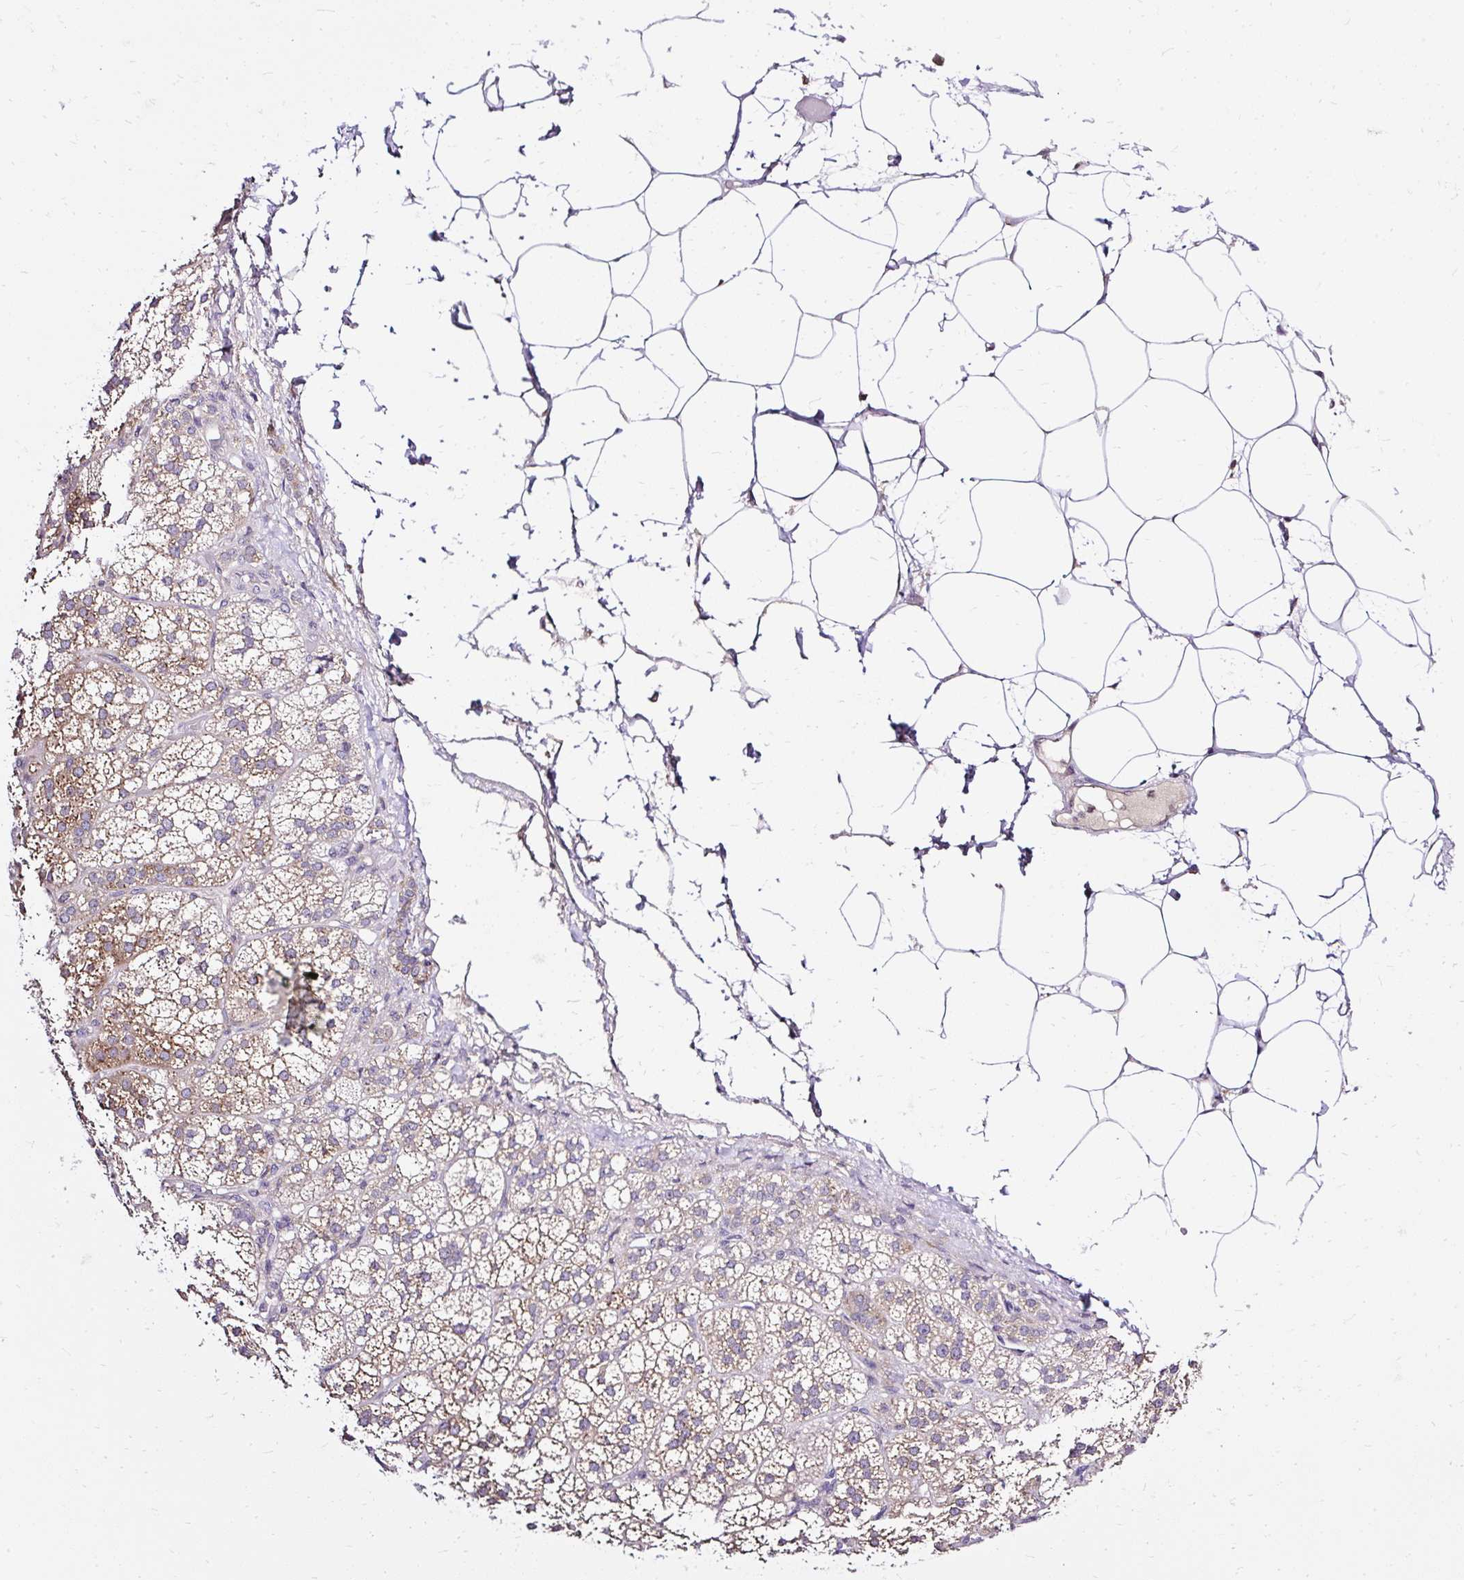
{"staining": {"intensity": "moderate", "quantity": ">75%", "location": "cytoplasmic/membranous"}, "tissue": "adrenal gland", "cell_type": "Glandular cells", "image_type": "normal", "snomed": [{"axis": "morphology", "description": "Normal tissue, NOS"}, {"axis": "topography", "description": "Adrenal gland"}], "caption": "Immunohistochemistry micrograph of benign human adrenal gland stained for a protein (brown), which shows medium levels of moderate cytoplasmic/membranous expression in approximately >75% of glandular cells.", "gene": "SEC63", "patient": {"sex": "female", "age": 60}}